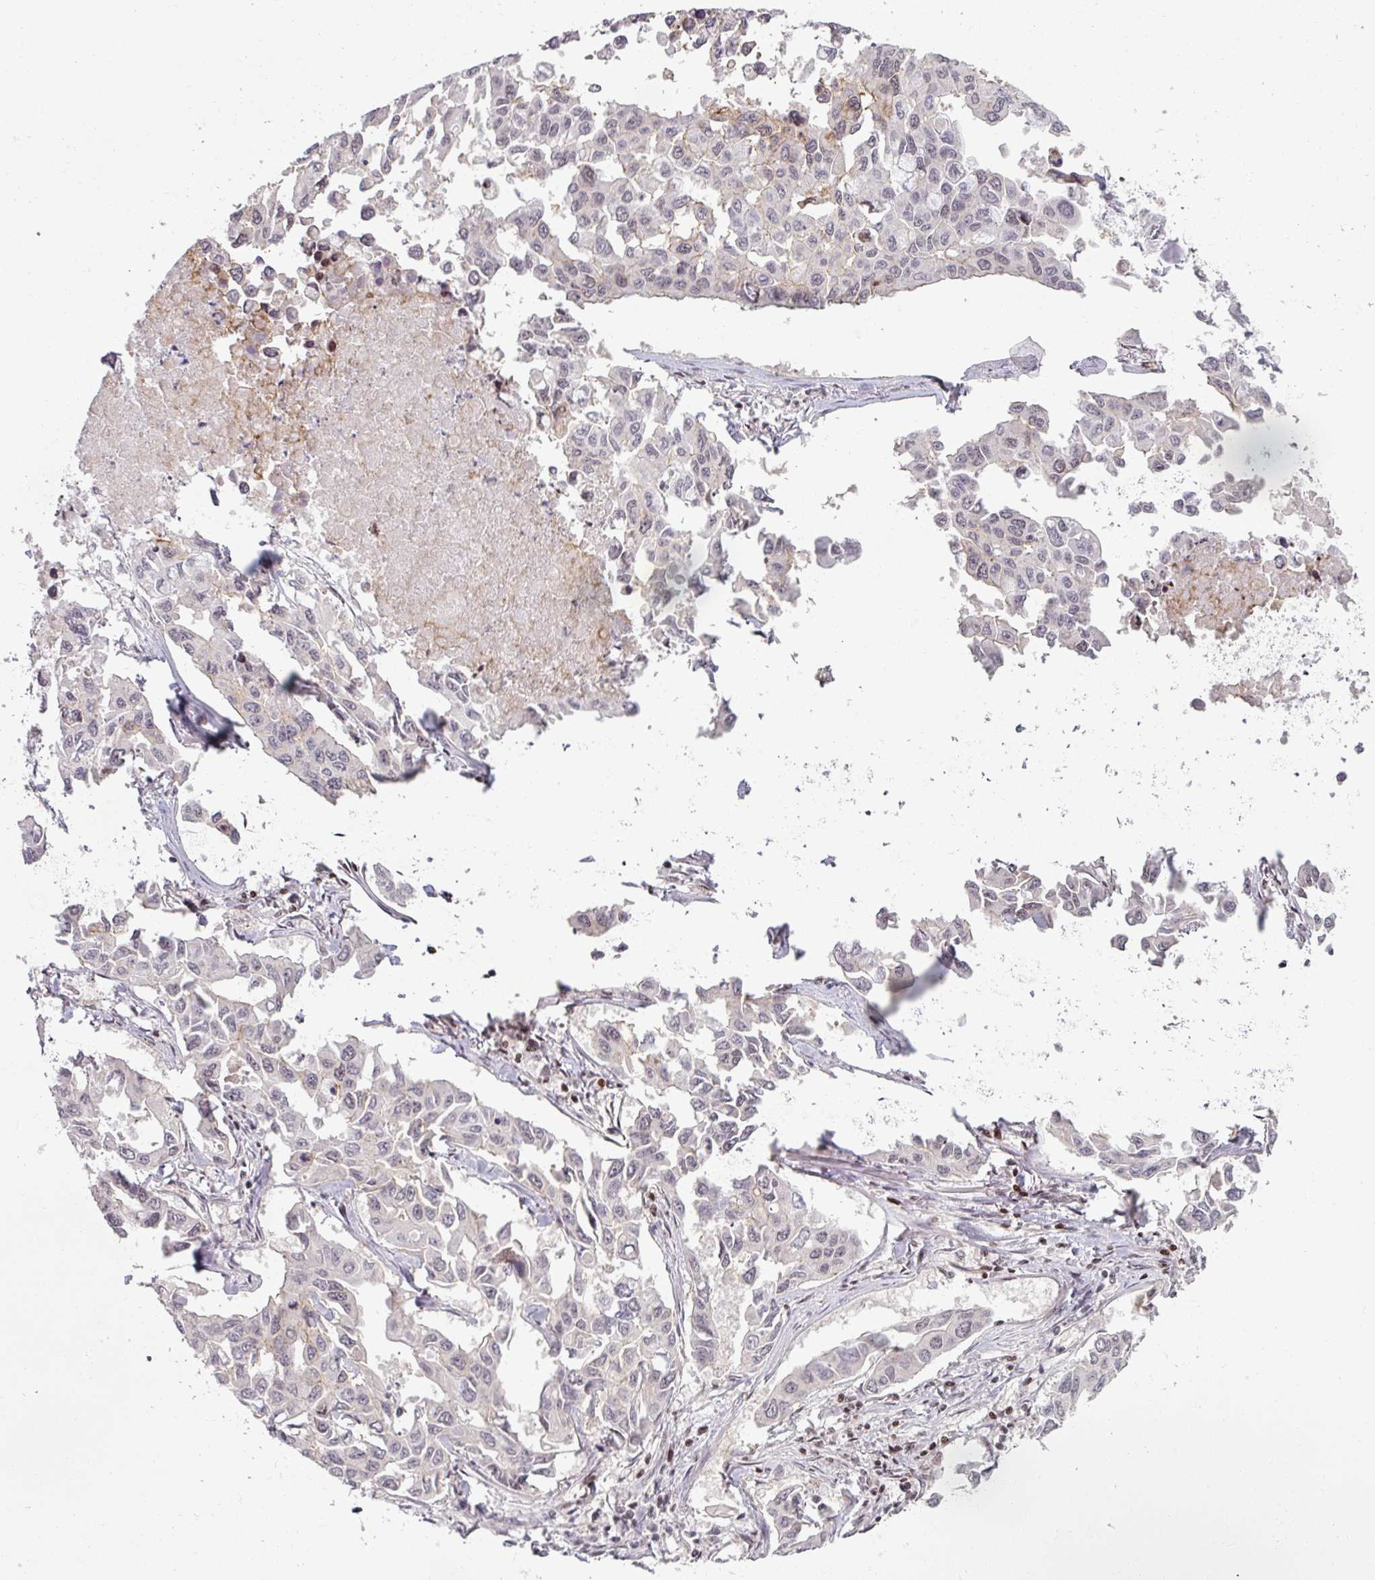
{"staining": {"intensity": "weak", "quantity": "25%-75%", "location": "nuclear"}, "tissue": "lung cancer", "cell_type": "Tumor cells", "image_type": "cancer", "snomed": [{"axis": "morphology", "description": "Adenocarcinoma, NOS"}, {"axis": "topography", "description": "Lung"}], "caption": "DAB (3,3'-diaminobenzidine) immunohistochemical staining of lung cancer exhibits weak nuclear protein positivity in about 25%-75% of tumor cells.", "gene": "NCOR1", "patient": {"sex": "male", "age": 64}}